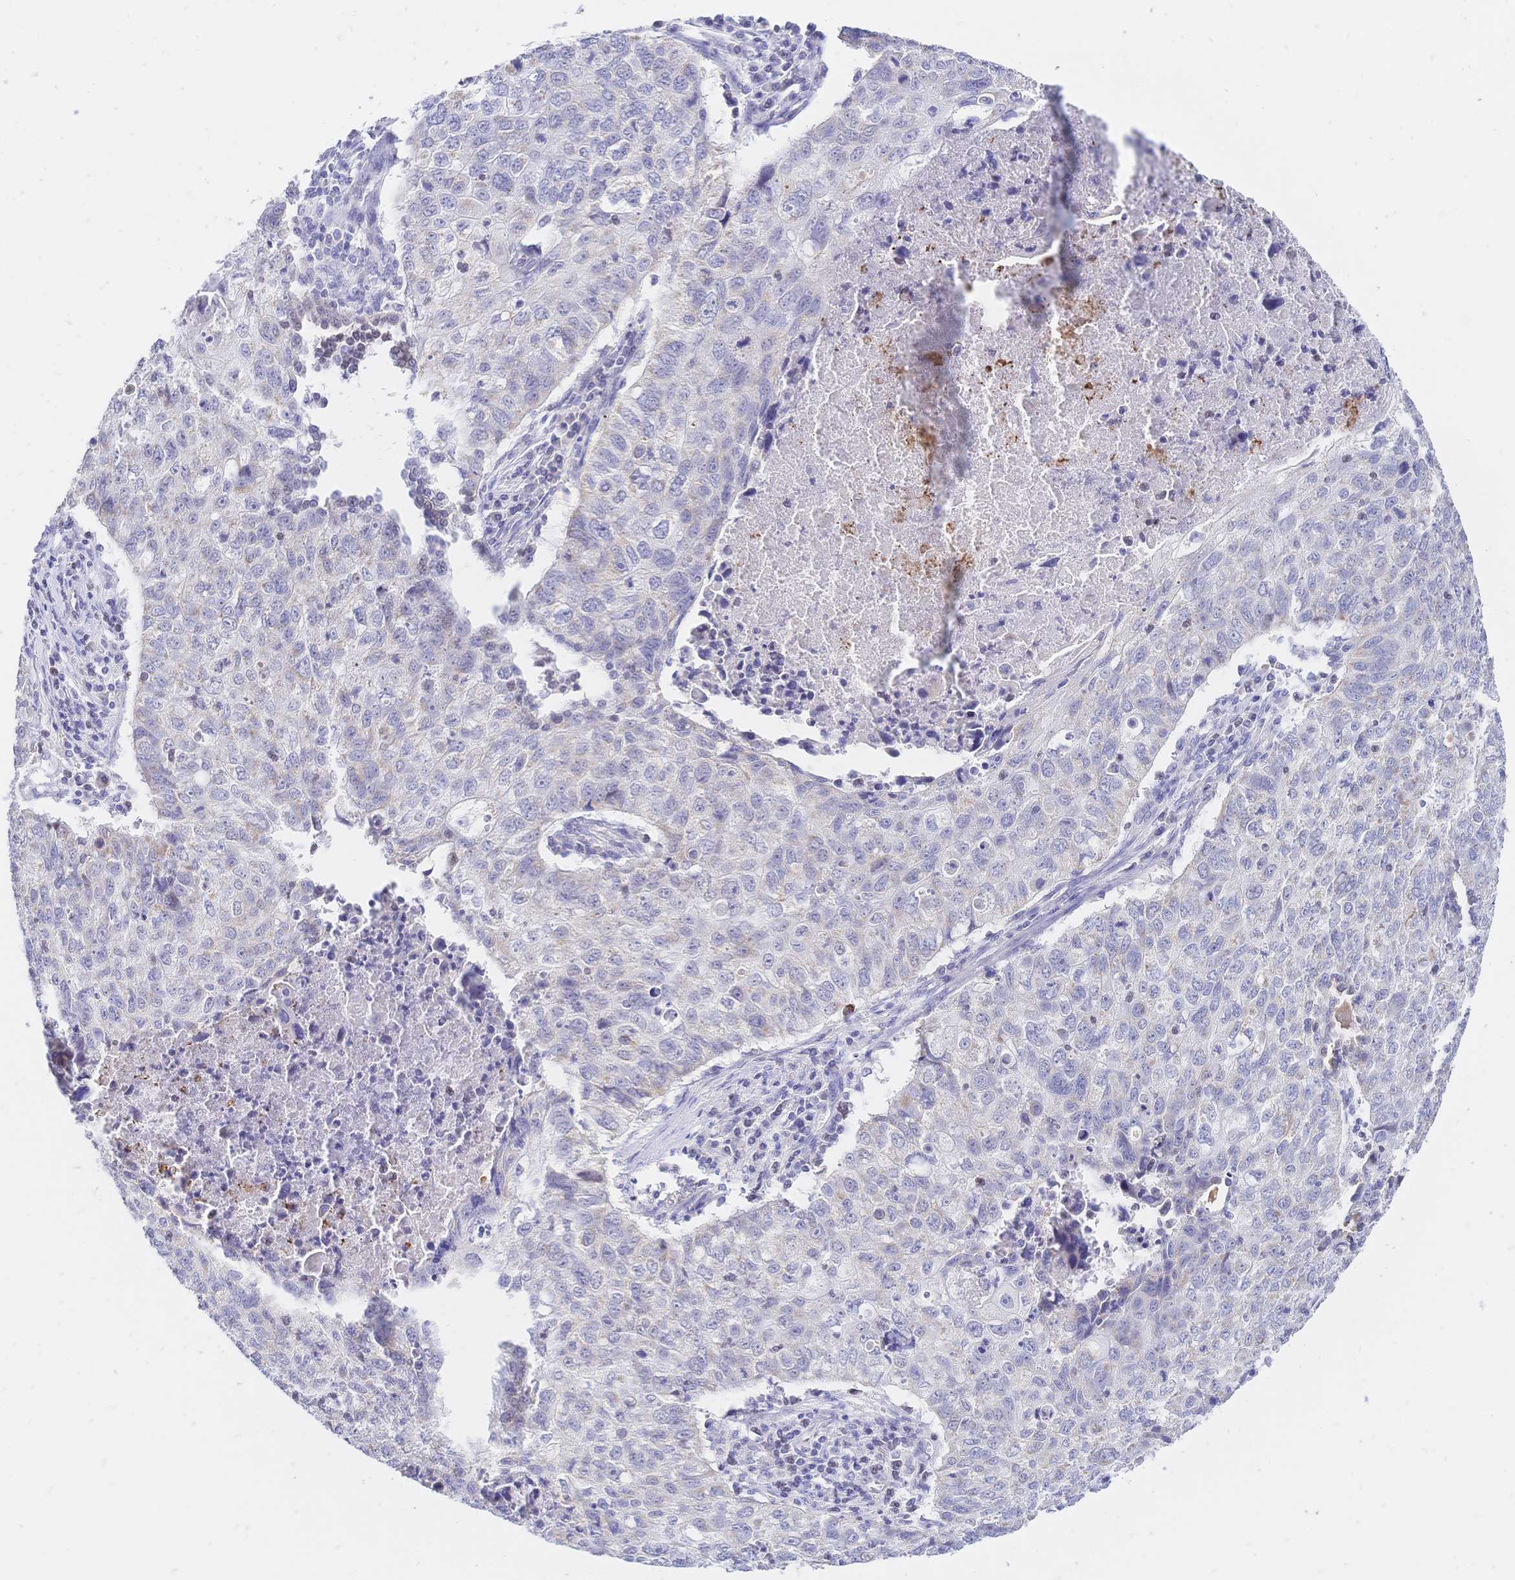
{"staining": {"intensity": "negative", "quantity": "none", "location": "none"}, "tissue": "lung cancer", "cell_type": "Tumor cells", "image_type": "cancer", "snomed": [{"axis": "morphology", "description": "Normal morphology"}, {"axis": "morphology", "description": "Aneuploidy"}, {"axis": "morphology", "description": "Squamous cell carcinoma, NOS"}, {"axis": "topography", "description": "Lymph node"}, {"axis": "topography", "description": "Lung"}], "caption": "The micrograph displays no significant positivity in tumor cells of lung cancer. The staining was performed using DAB (3,3'-diaminobenzidine) to visualize the protein expression in brown, while the nuclei were stained in blue with hematoxylin (Magnification: 20x).", "gene": "CLEC18B", "patient": {"sex": "female", "age": 76}}